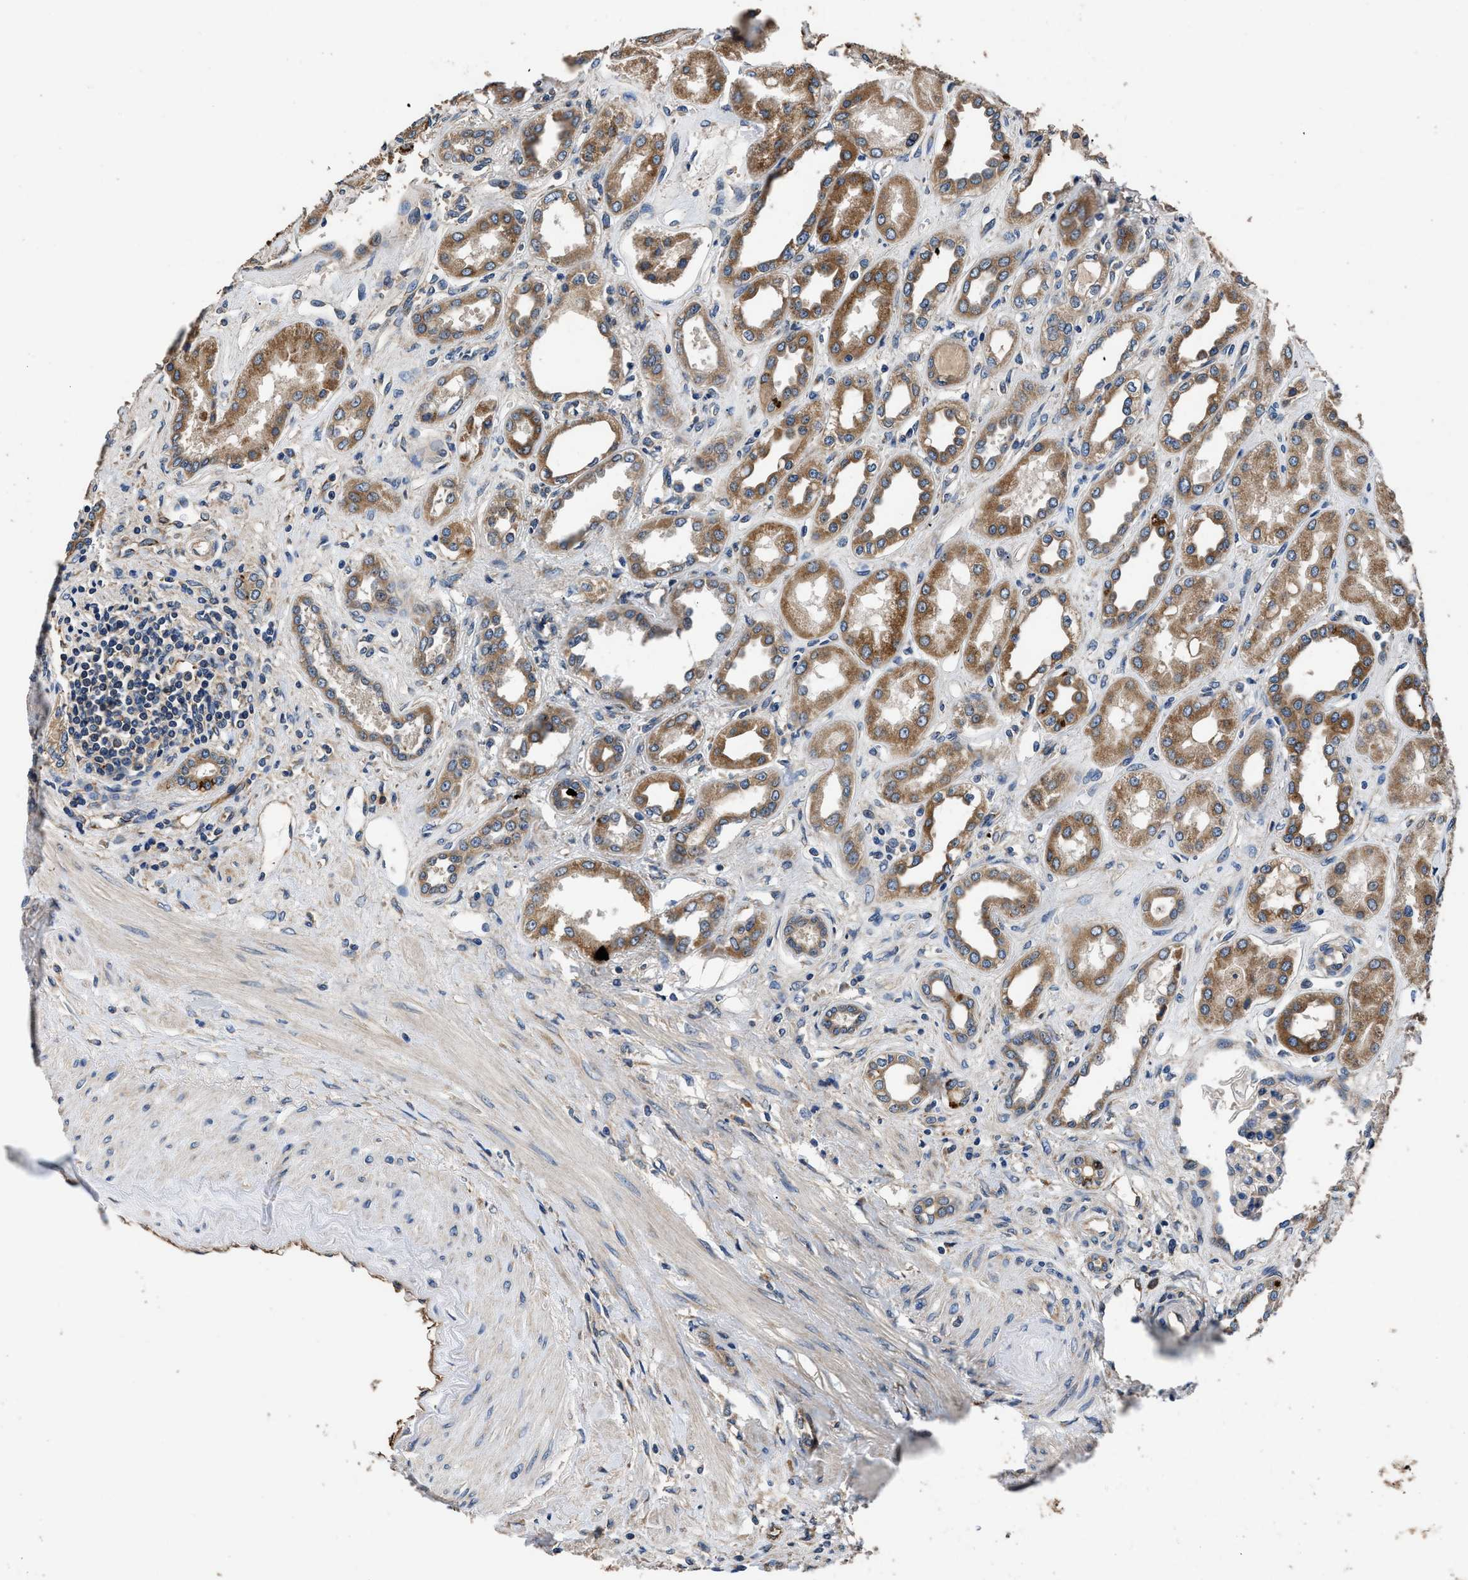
{"staining": {"intensity": "negative", "quantity": "none", "location": "none"}, "tissue": "kidney", "cell_type": "Cells in glomeruli", "image_type": "normal", "snomed": [{"axis": "morphology", "description": "Normal tissue, NOS"}, {"axis": "topography", "description": "Kidney"}], "caption": "The micrograph reveals no significant positivity in cells in glomeruli of kidney. The staining was performed using DAB (3,3'-diaminobenzidine) to visualize the protein expression in brown, while the nuclei were stained in blue with hematoxylin (Magnification: 20x).", "gene": "DHRS7B", "patient": {"sex": "male", "age": 59}}